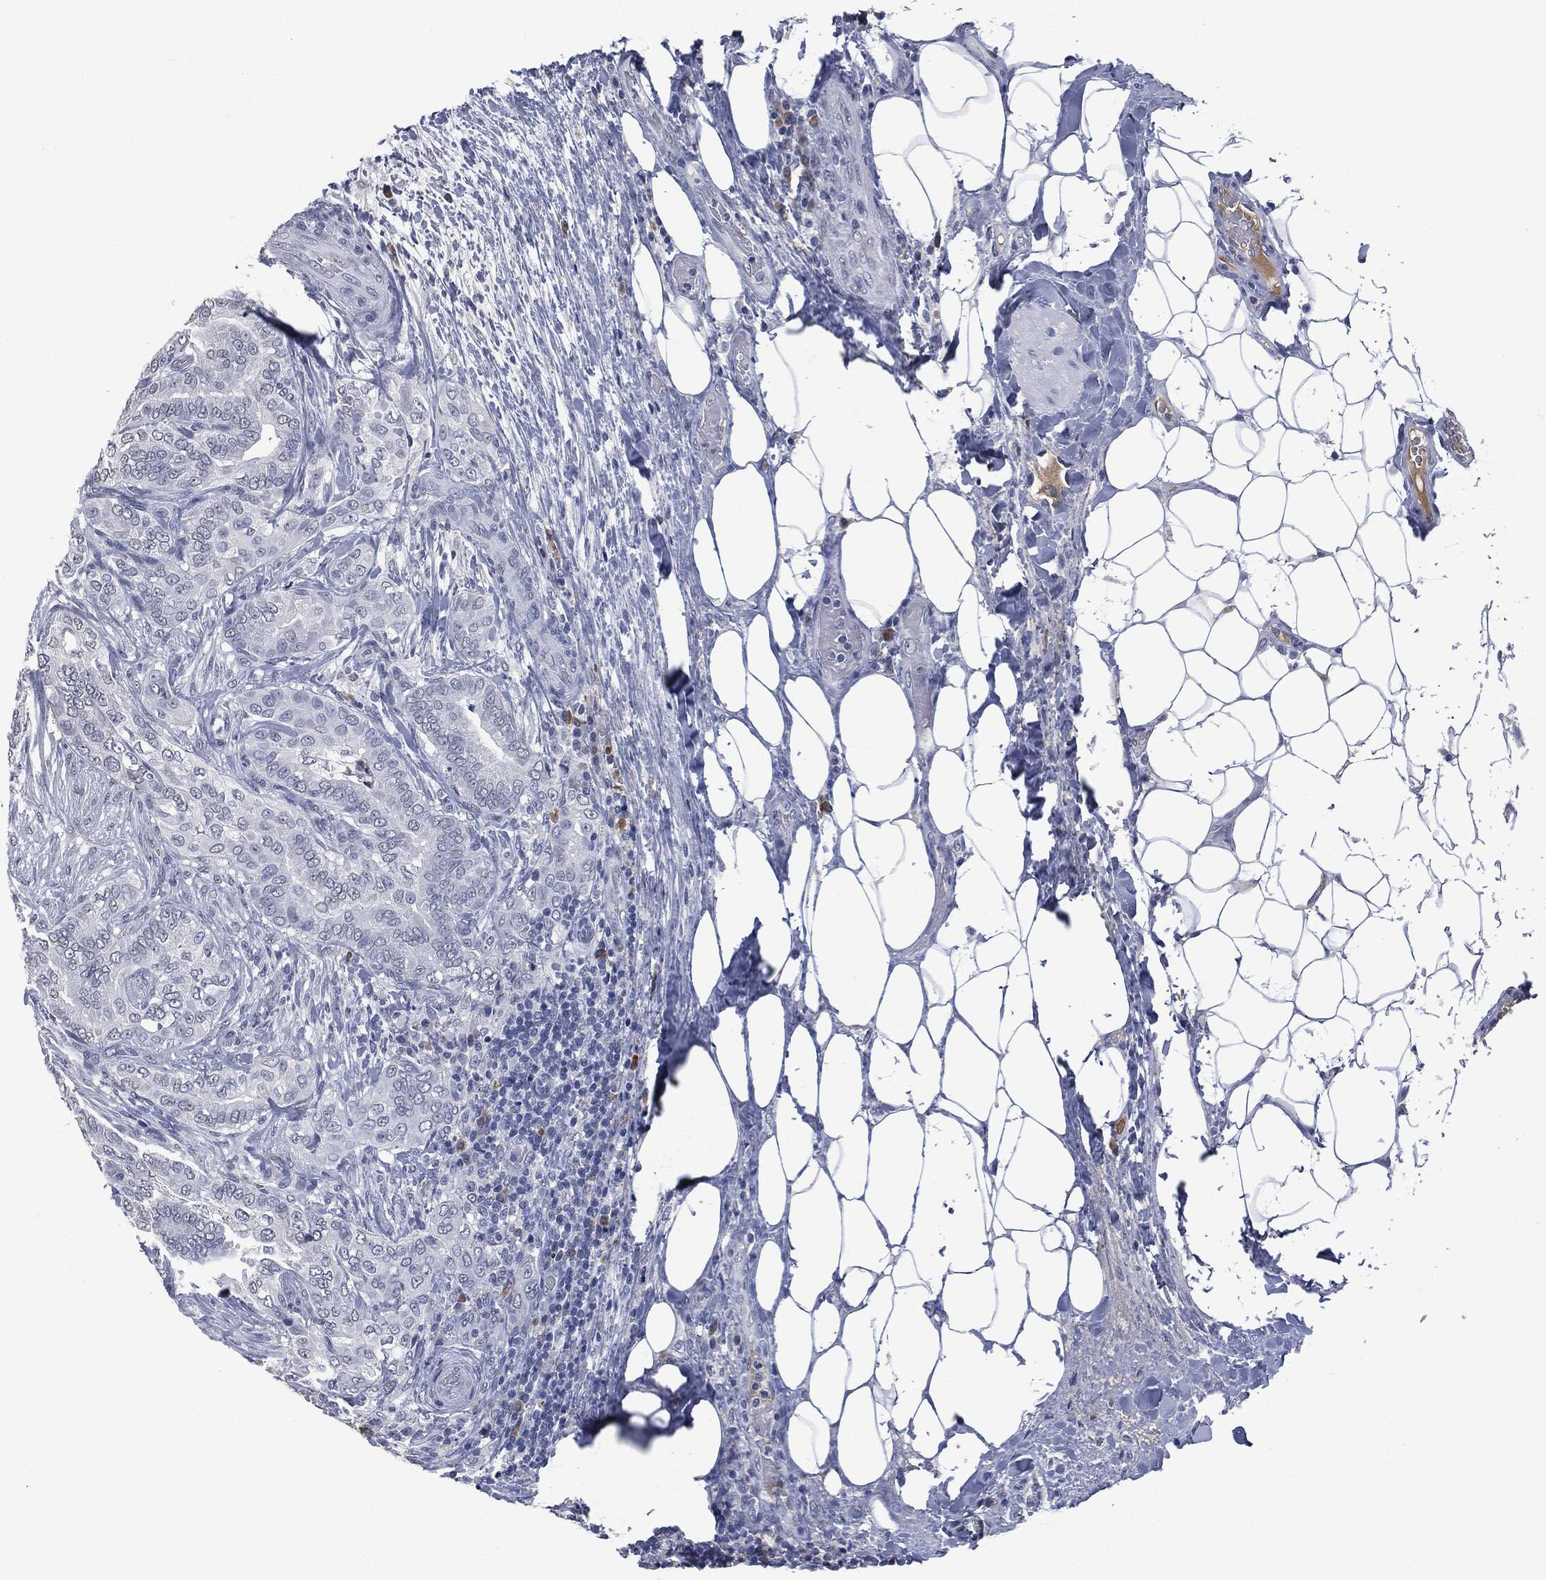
{"staining": {"intensity": "negative", "quantity": "none", "location": "none"}, "tissue": "thyroid cancer", "cell_type": "Tumor cells", "image_type": "cancer", "snomed": [{"axis": "morphology", "description": "Papillary adenocarcinoma, NOS"}, {"axis": "topography", "description": "Thyroid gland"}], "caption": "Thyroid cancer was stained to show a protein in brown. There is no significant staining in tumor cells.", "gene": "SIGLEC7", "patient": {"sex": "male", "age": 61}}